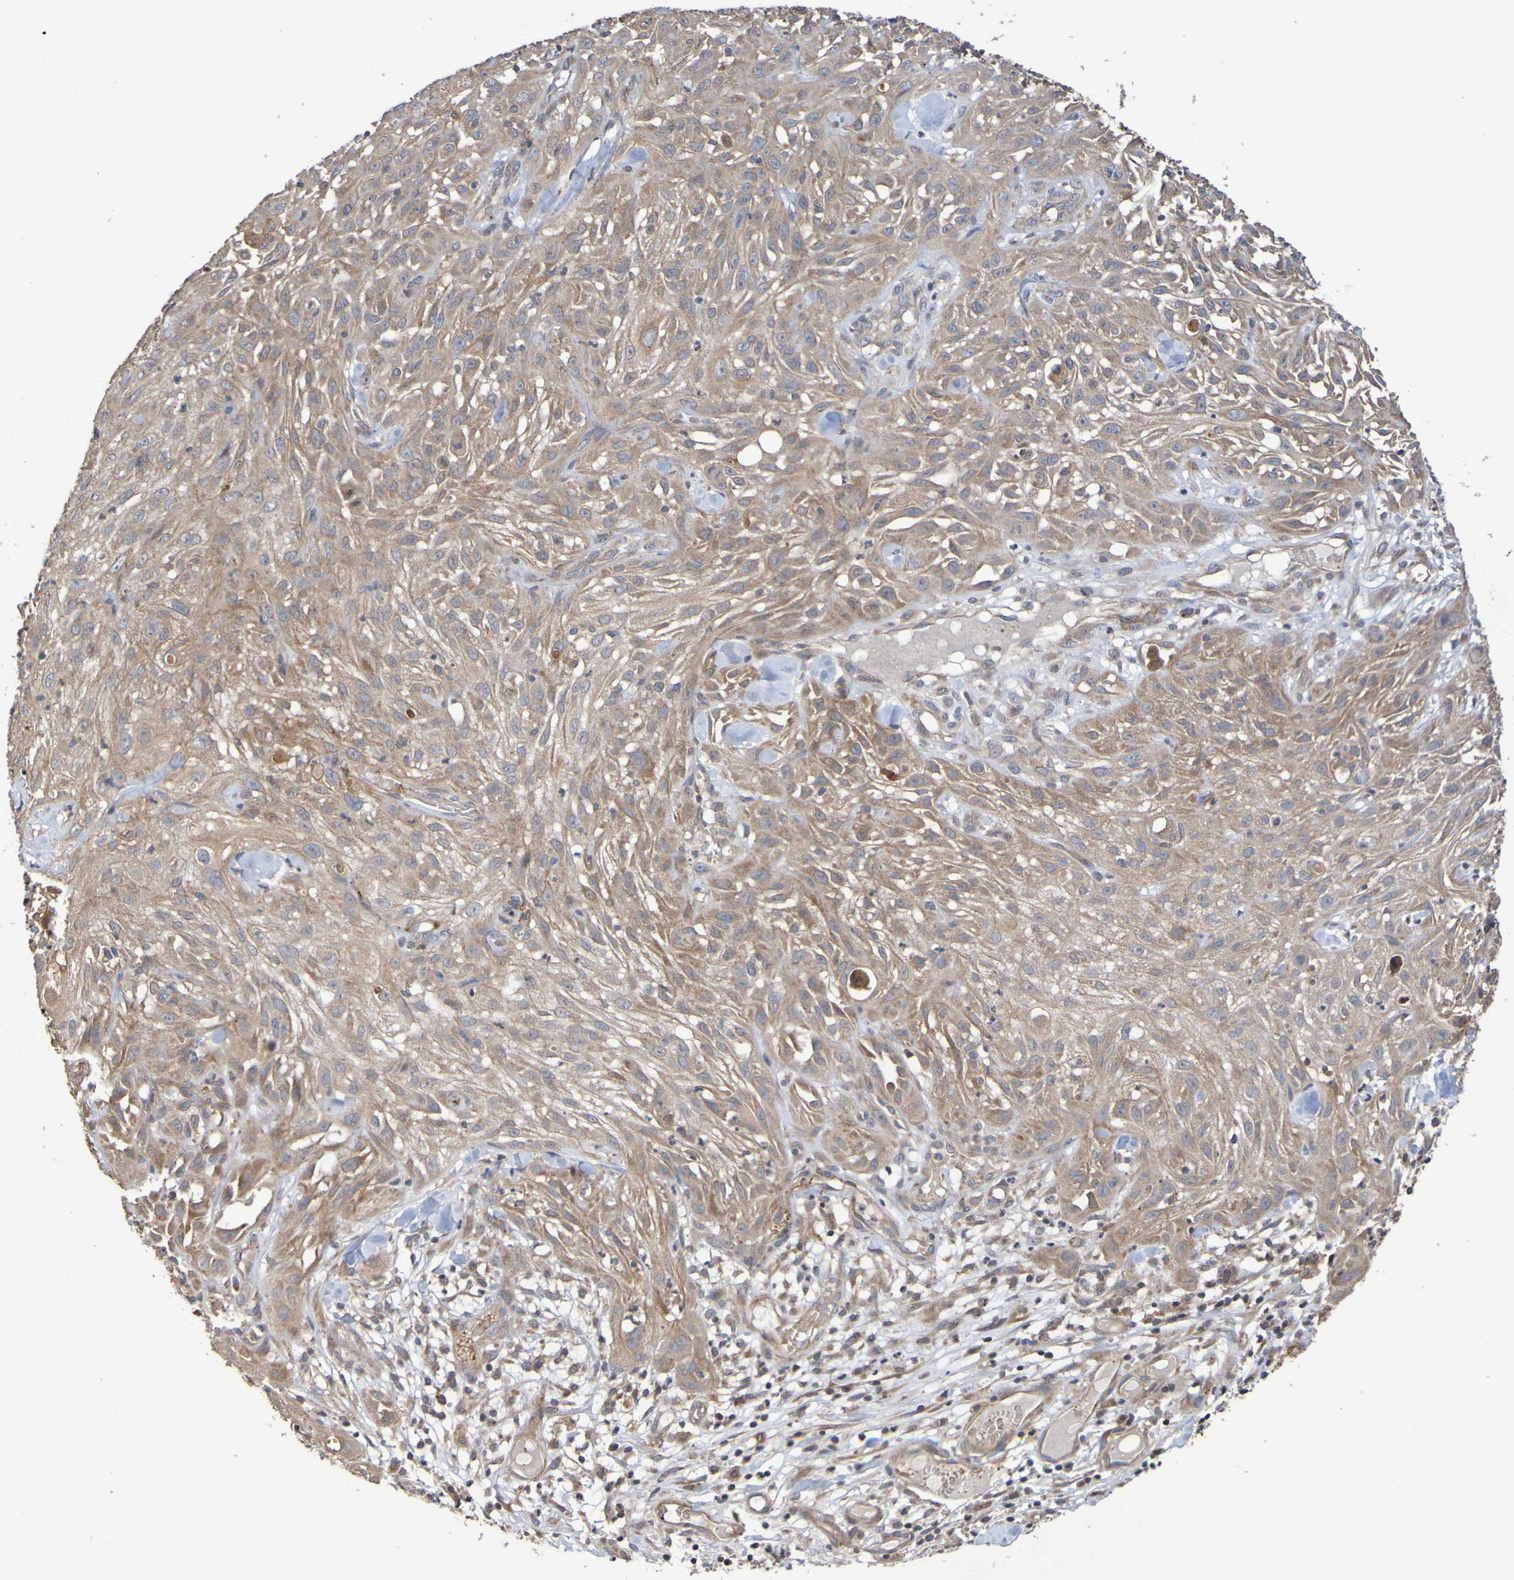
{"staining": {"intensity": "moderate", "quantity": ">75%", "location": "cytoplasmic/membranous"}, "tissue": "skin cancer", "cell_type": "Tumor cells", "image_type": "cancer", "snomed": [{"axis": "morphology", "description": "Squamous cell carcinoma, NOS"}, {"axis": "topography", "description": "Skin"}], "caption": "DAB immunohistochemical staining of skin cancer (squamous cell carcinoma) demonstrates moderate cytoplasmic/membranous protein positivity in about >75% of tumor cells. (DAB (3,3'-diaminobenzidine) IHC with brightfield microscopy, high magnification).", "gene": "UCN", "patient": {"sex": "male", "age": 75}}